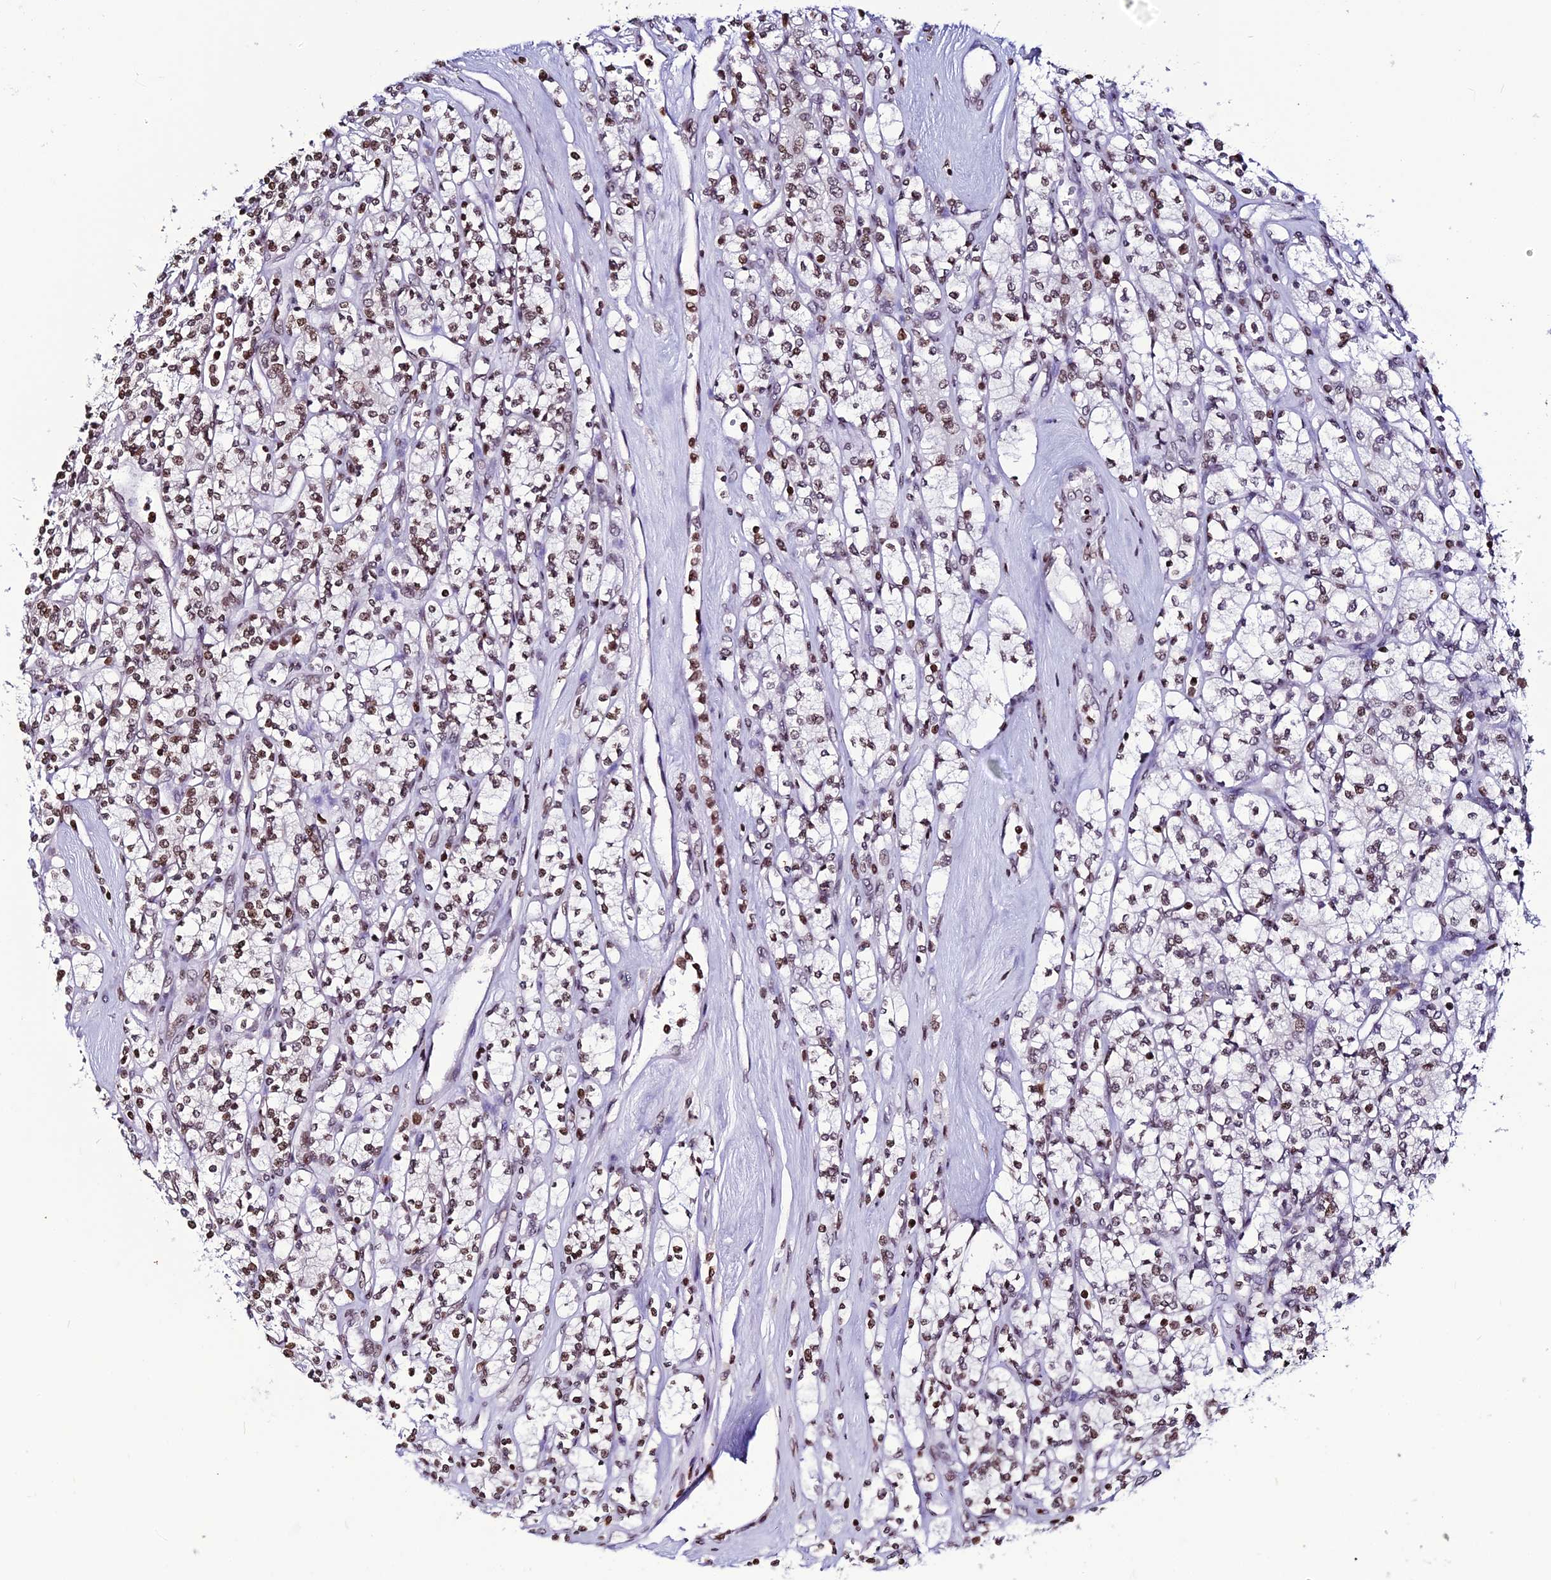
{"staining": {"intensity": "moderate", "quantity": ">75%", "location": "nuclear"}, "tissue": "renal cancer", "cell_type": "Tumor cells", "image_type": "cancer", "snomed": [{"axis": "morphology", "description": "Adenocarcinoma, NOS"}, {"axis": "topography", "description": "Kidney"}], "caption": "Immunohistochemistry (IHC) micrograph of human renal adenocarcinoma stained for a protein (brown), which shows medium levels of moderate nuclear staining in approximately >75% of tumor cells.", "gene": "MACROH2A2", "patient": {"sex": "male", "age": 77}}